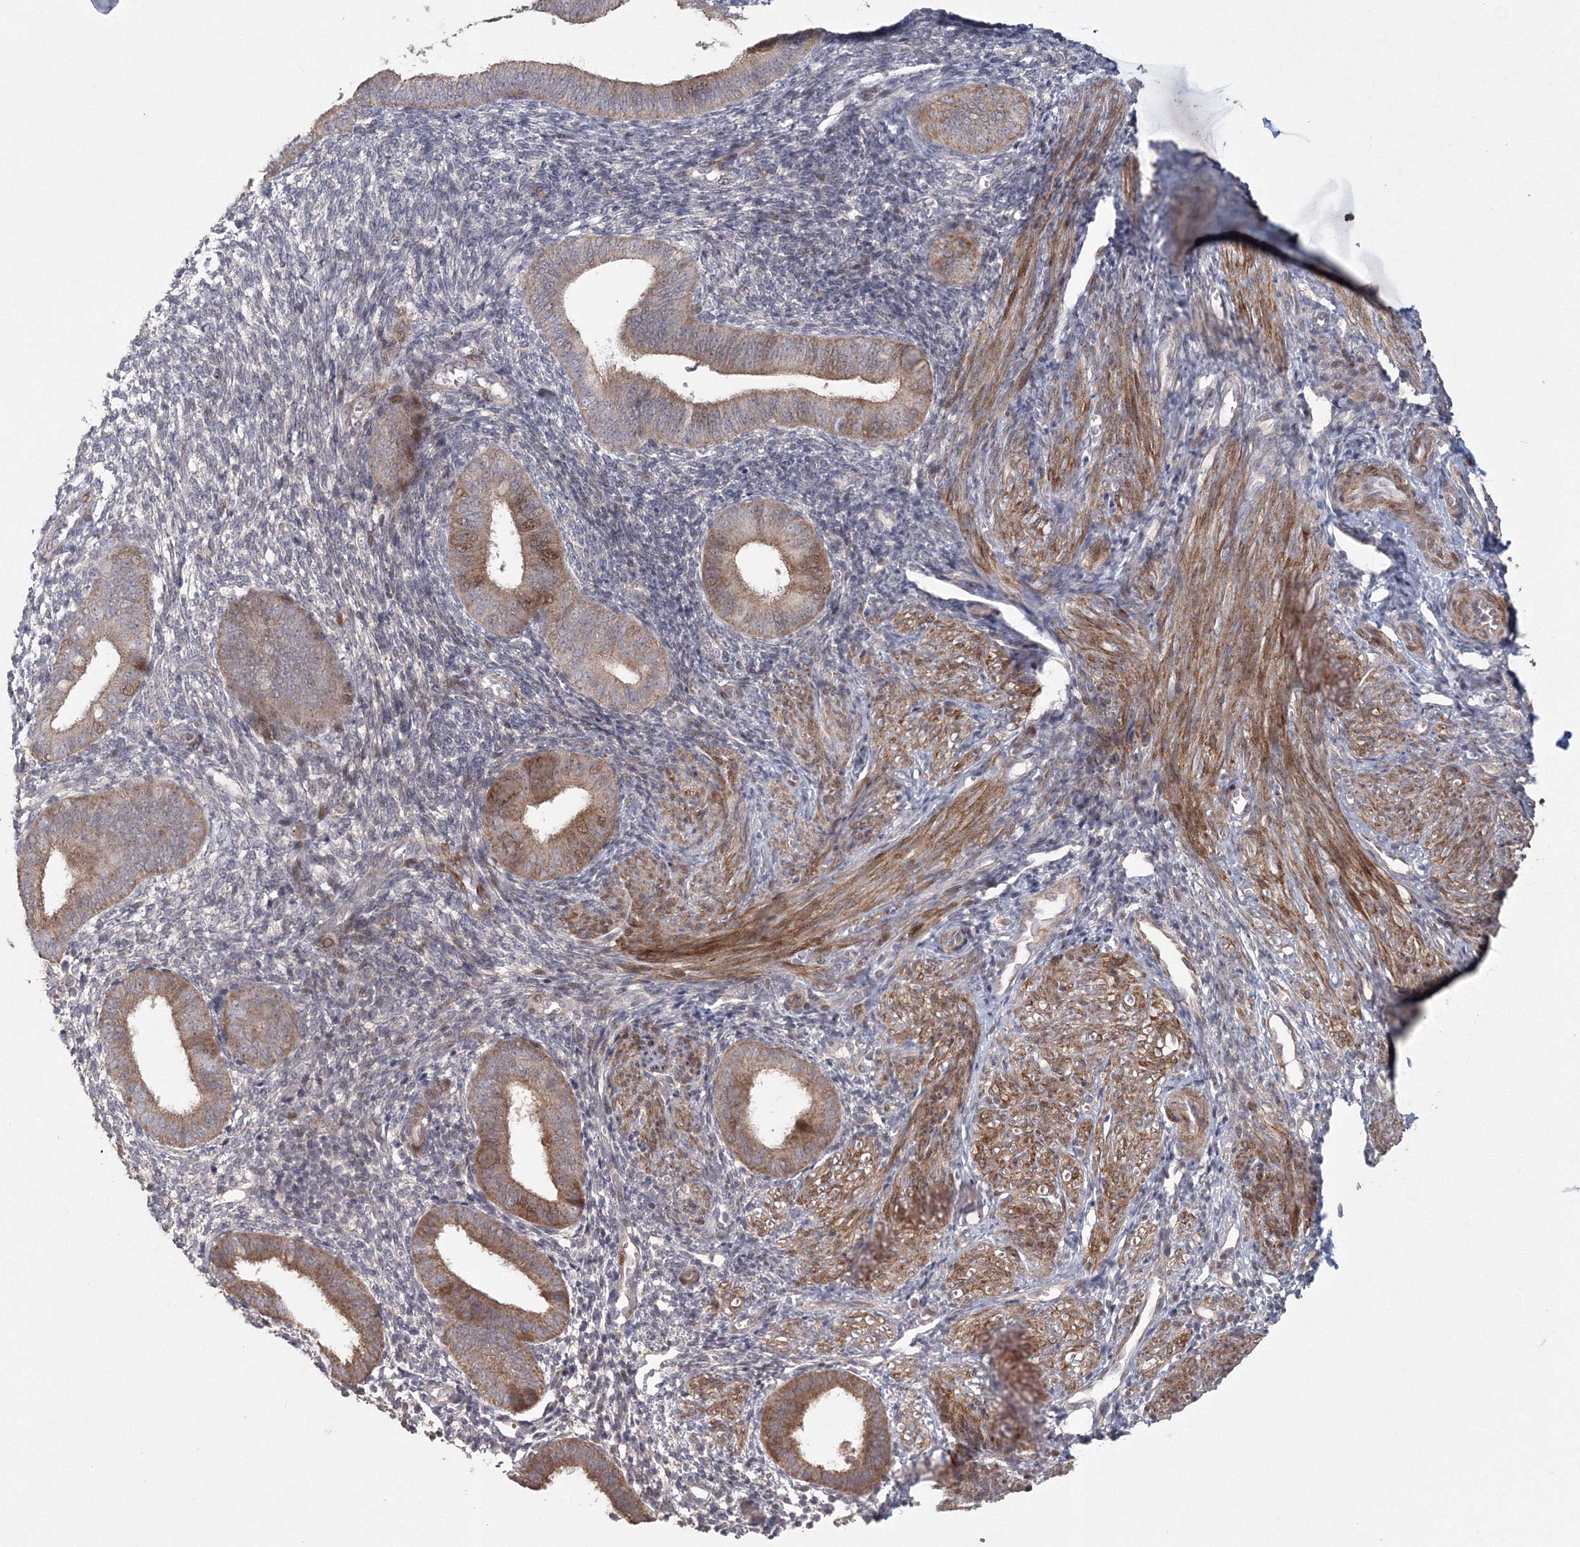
{"staining": {"intensity": "negative", "quantity": "none", "location": "none"}, "tissue": "endometrium", "cell_type": "Cells in endometrial stroma", "image_type": "normal", "snomed": [{"axis": "morphology", "description": "Normal tissue, NOS"}, {"axis": "topography", "description": "Uterus"}, {"axis": "topography", "description": "Endometrium"}], "caption": "The image demonstrates no significant staining in cells in endometrial stroma of endometrium. Brightfield microscopy of immunohistochemistry stained with DAB (3,3'-diaminobenzidine) (brown) and hematoxylin (blue), captured at high magnification.", "gene": "TACC2", "patient": {"sex": "female", "age": 48}}